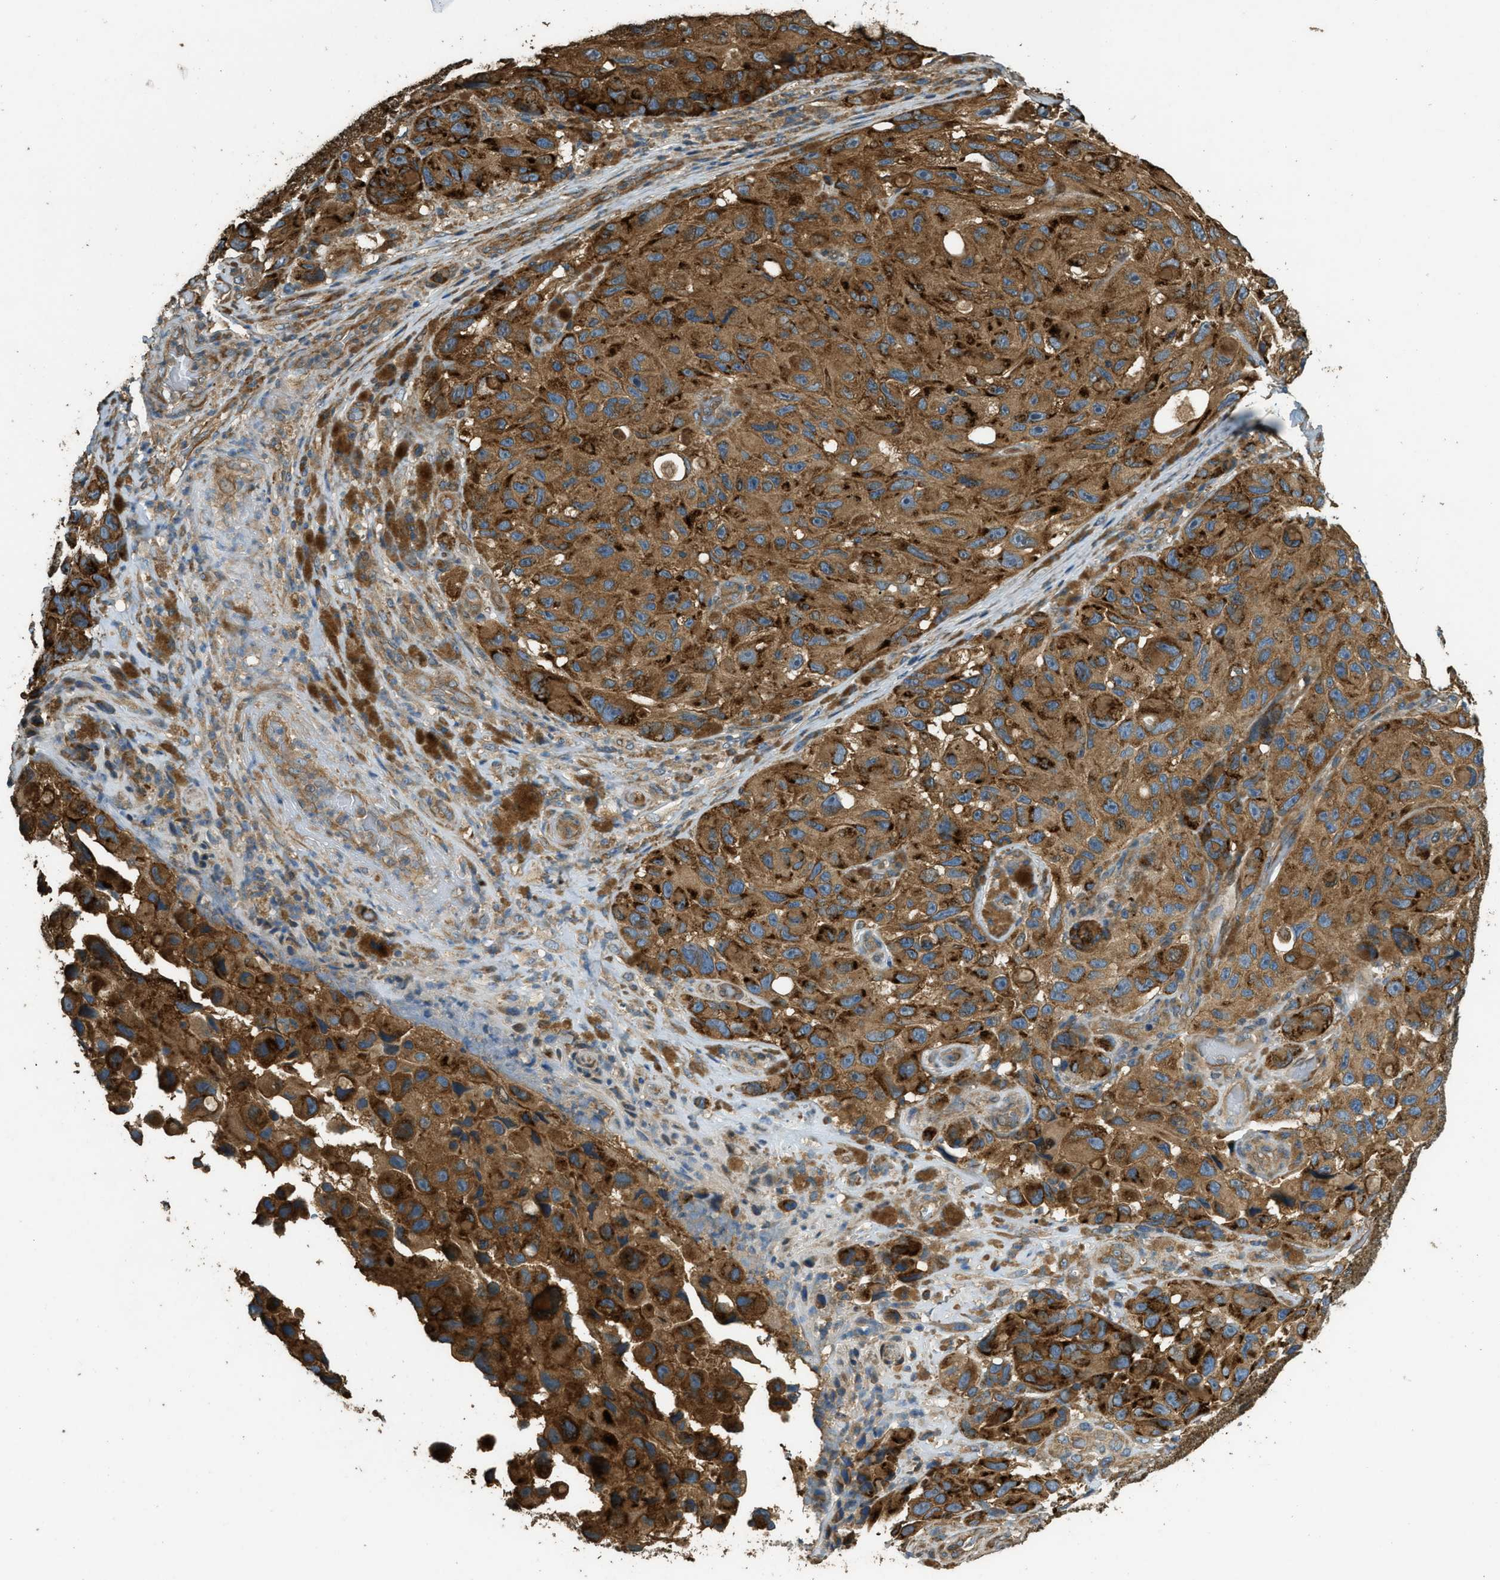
{"staining": {"intensity": "strong", "quantity": ">75%", "location": "cytoplasmic/membranous"}, "tissue": "melanoma", "cell_type": "Tumor cells", "image_type": "cancer", "snomed": [{"axis": "morphology", "description": "Malignant melanoma, NOS"}, {"axis": "topography", "description": "Skin"}], "caption": "Immunohistochemistry (DAB) staining of malignant melanoma reveals strong cytoplasmic/membranous protein expression in approximately >75% of tumor cells. Using DAB (3,3'-diaminobenzidine) (brown) and hematoxylin (blue) stains, captured at high magnification using brightfield microscopy.", "gene": "MARS1", "patient": {"sex": "female", "age": 73}}